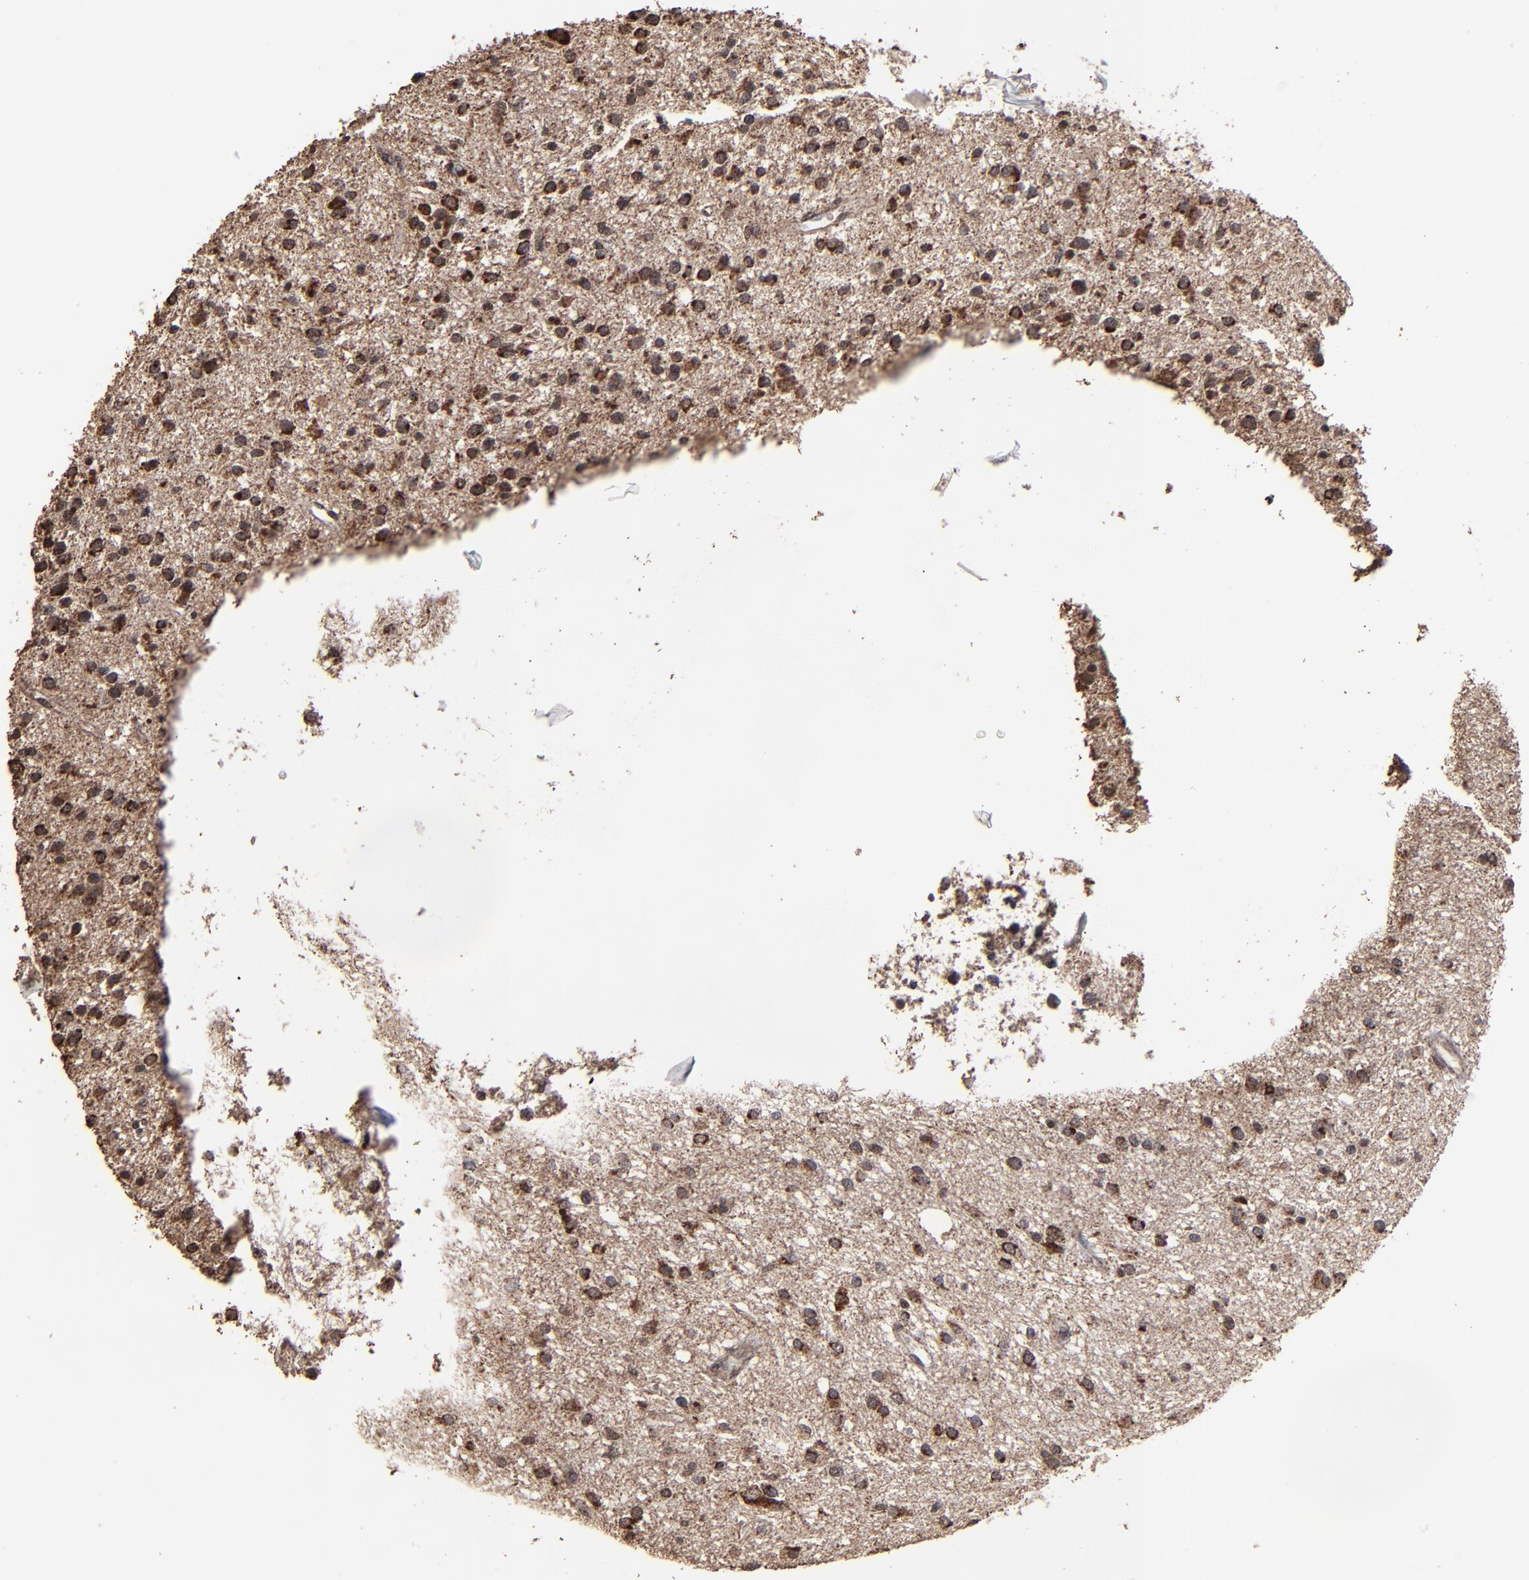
{"staining": {"intensity": "strong", "quantity": "25%-75%", "location": "cytoplasmic/membranous"}, "tissue": "glioma", "cell_type": "Tumor cells", "image_type": "cancer", "snomed": [{"axis": "morphology", "description": "Glioma, malignant, Low grade"}, {"axis": "topography", "description": "Brain"}], "caption": "Immunohistochemical staining of human malignant low-grade glioma exhibits high levels of strong cytoplasmic/membranous expression in about 25%-75% of tumor cells. (DAB IHC with brightfield microscopy, high magnification).", "gene": "BNIP3", "patient": {"sex": "female", "age": 36}}